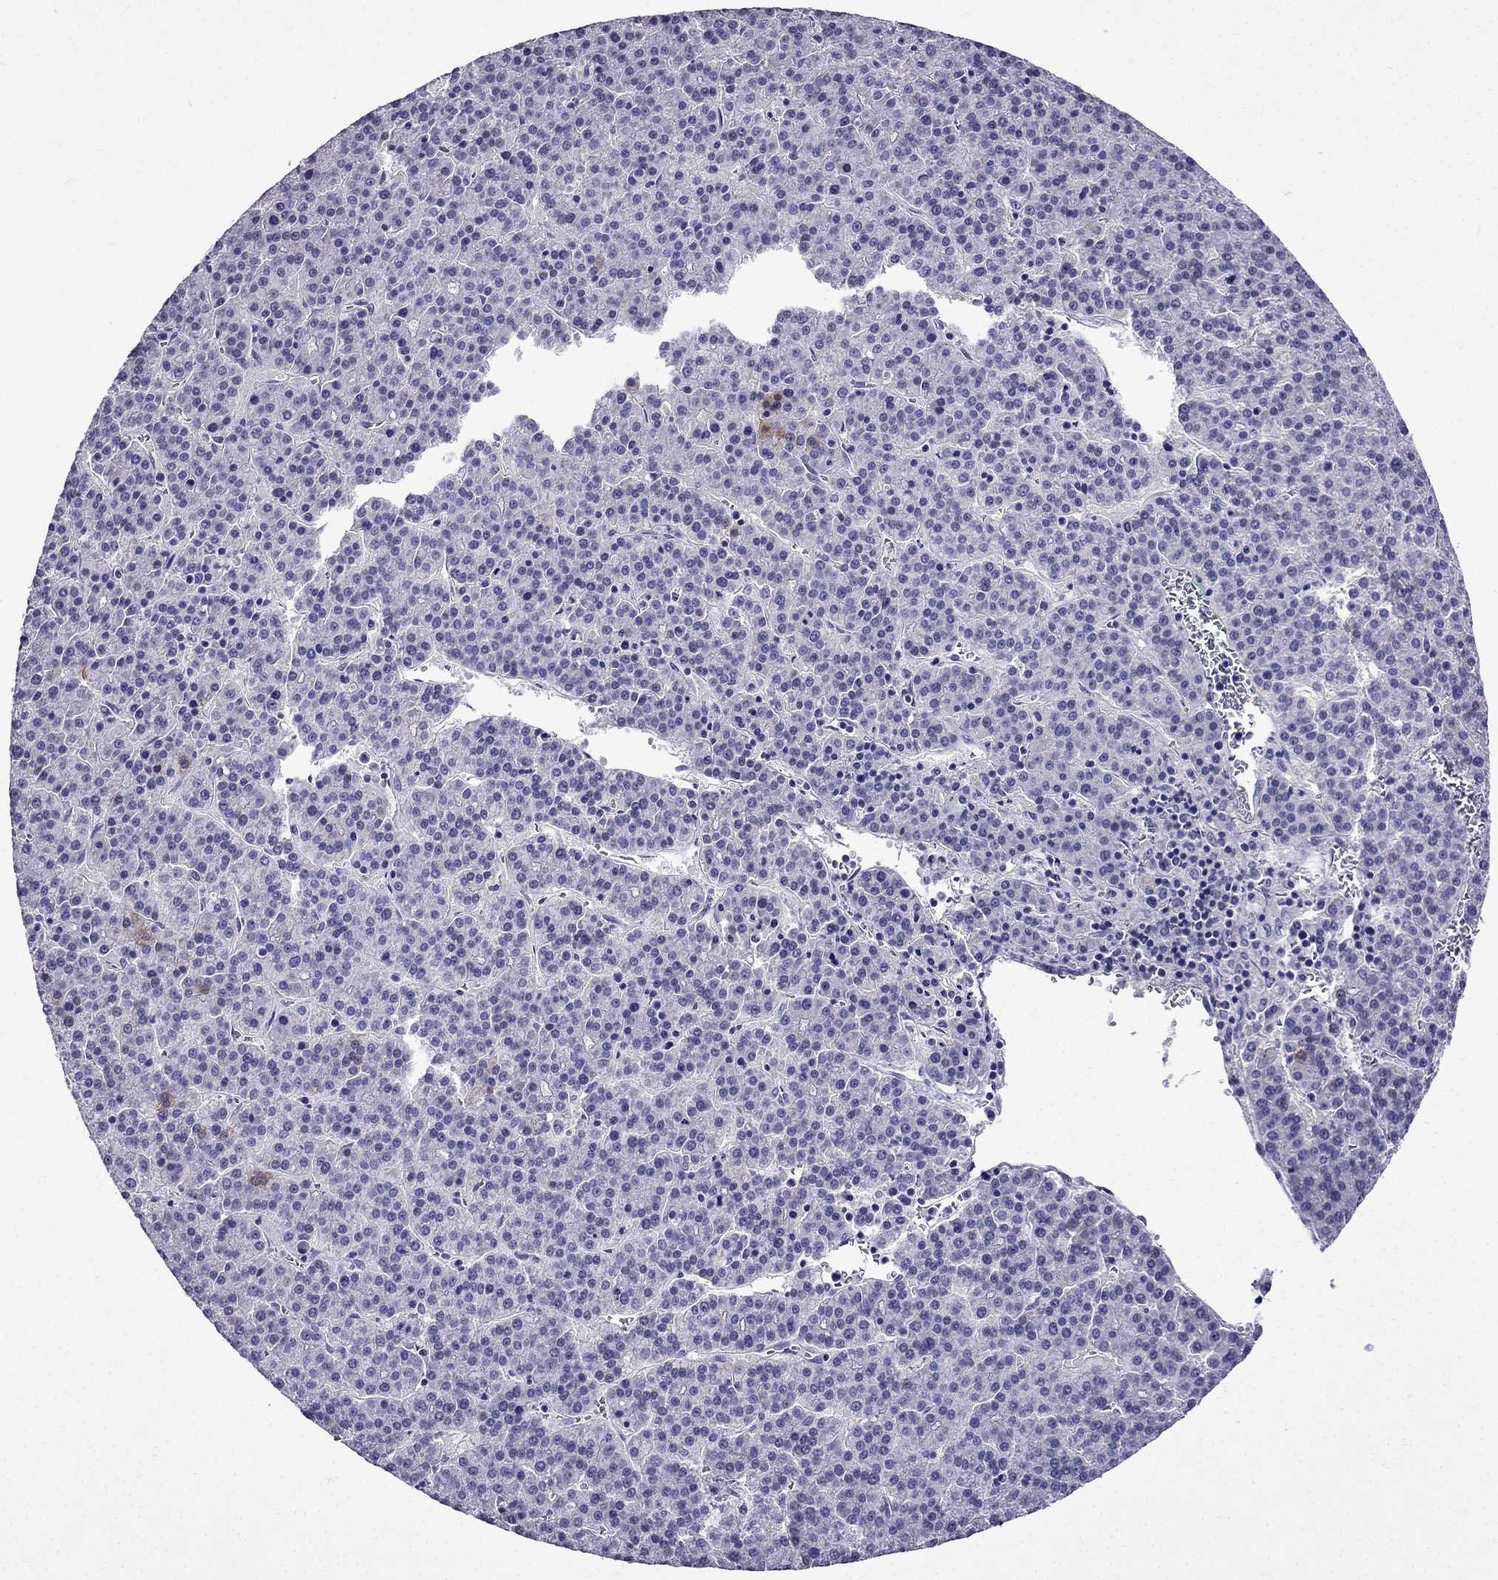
{"staining": {"intensity": "negative", "quantity": "none", "location": "none"}, "tissue": "liver cancer", "cell_type": "Tumor cells", "image_type": "cancer", "snomed": [{"axis": "morphology", "description": "Carcinoma, Hepatocellular, NOS"}, {"axis": "topography", "description": "Liver"}], "caption": "The micrograph demonstrates no significant positivity in tumor cells of liver hepatocellular carcinoma.", "gene": "DNAH17", "patient": {"sex": "female", "age": 58}}